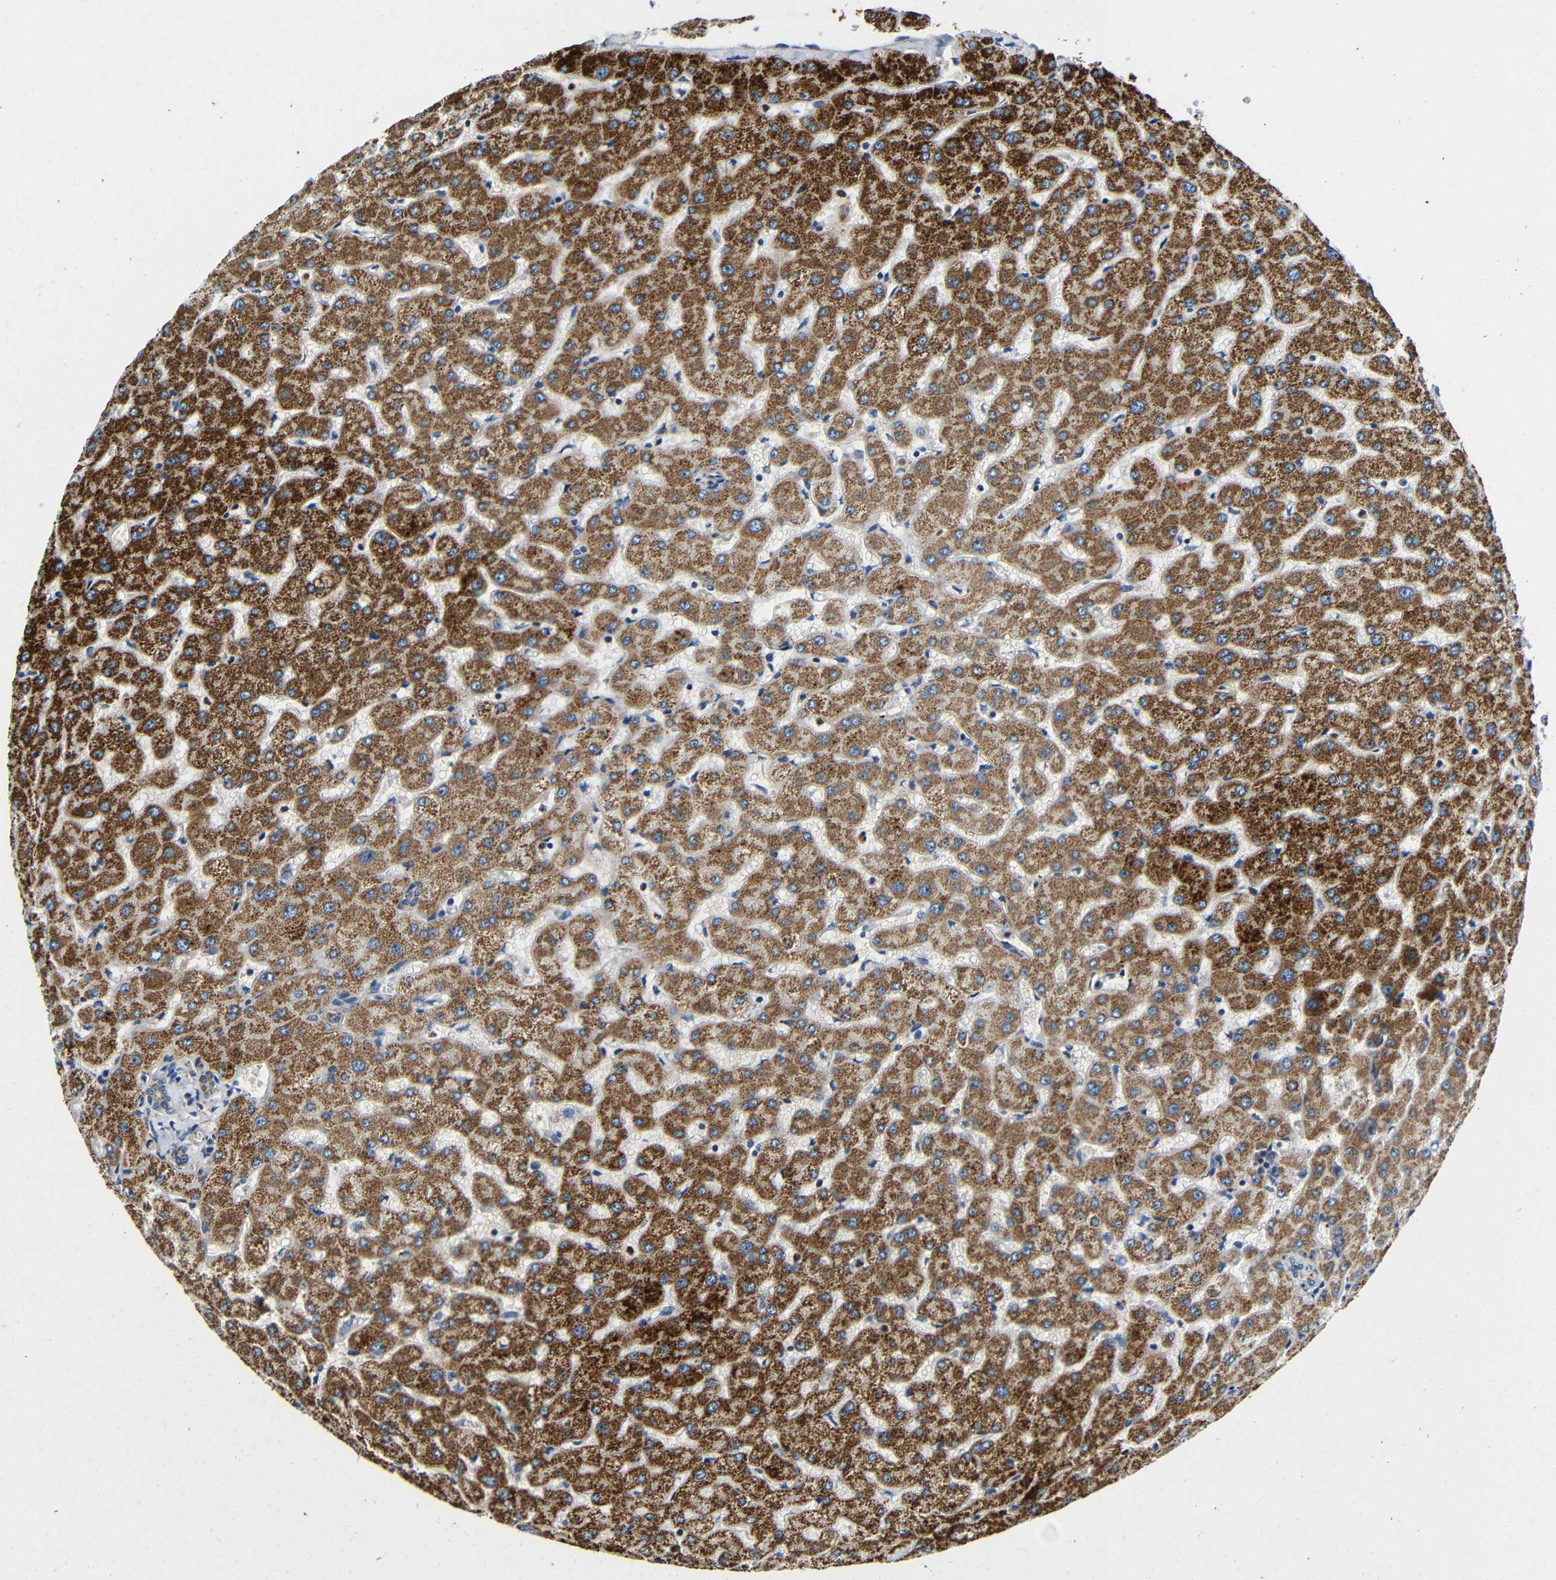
{"staining": {"intensity": "moderate", "quantity": ">75%", "location": "cytoplasmic/membranous"}, "tissue": "liver", "cell_type": "Cholangiocytes", "image_type": "normal", "snomed": [{"axis": "morphology", "description": "Normal tissue, NOS"}, {"axis": "topography", "description": "Liver"}], "caption": "Unremarkable liver was stained to show a protein in brown. There is medium levels of moderate cytoplasmic/membranous positivity in approximately >75% of cholangiocytes. (brown staining indicates protein expression, while blue staining denotes nuclei).", "gene": "GALNT18", "patient": {"sex": "female", "age": 63}}